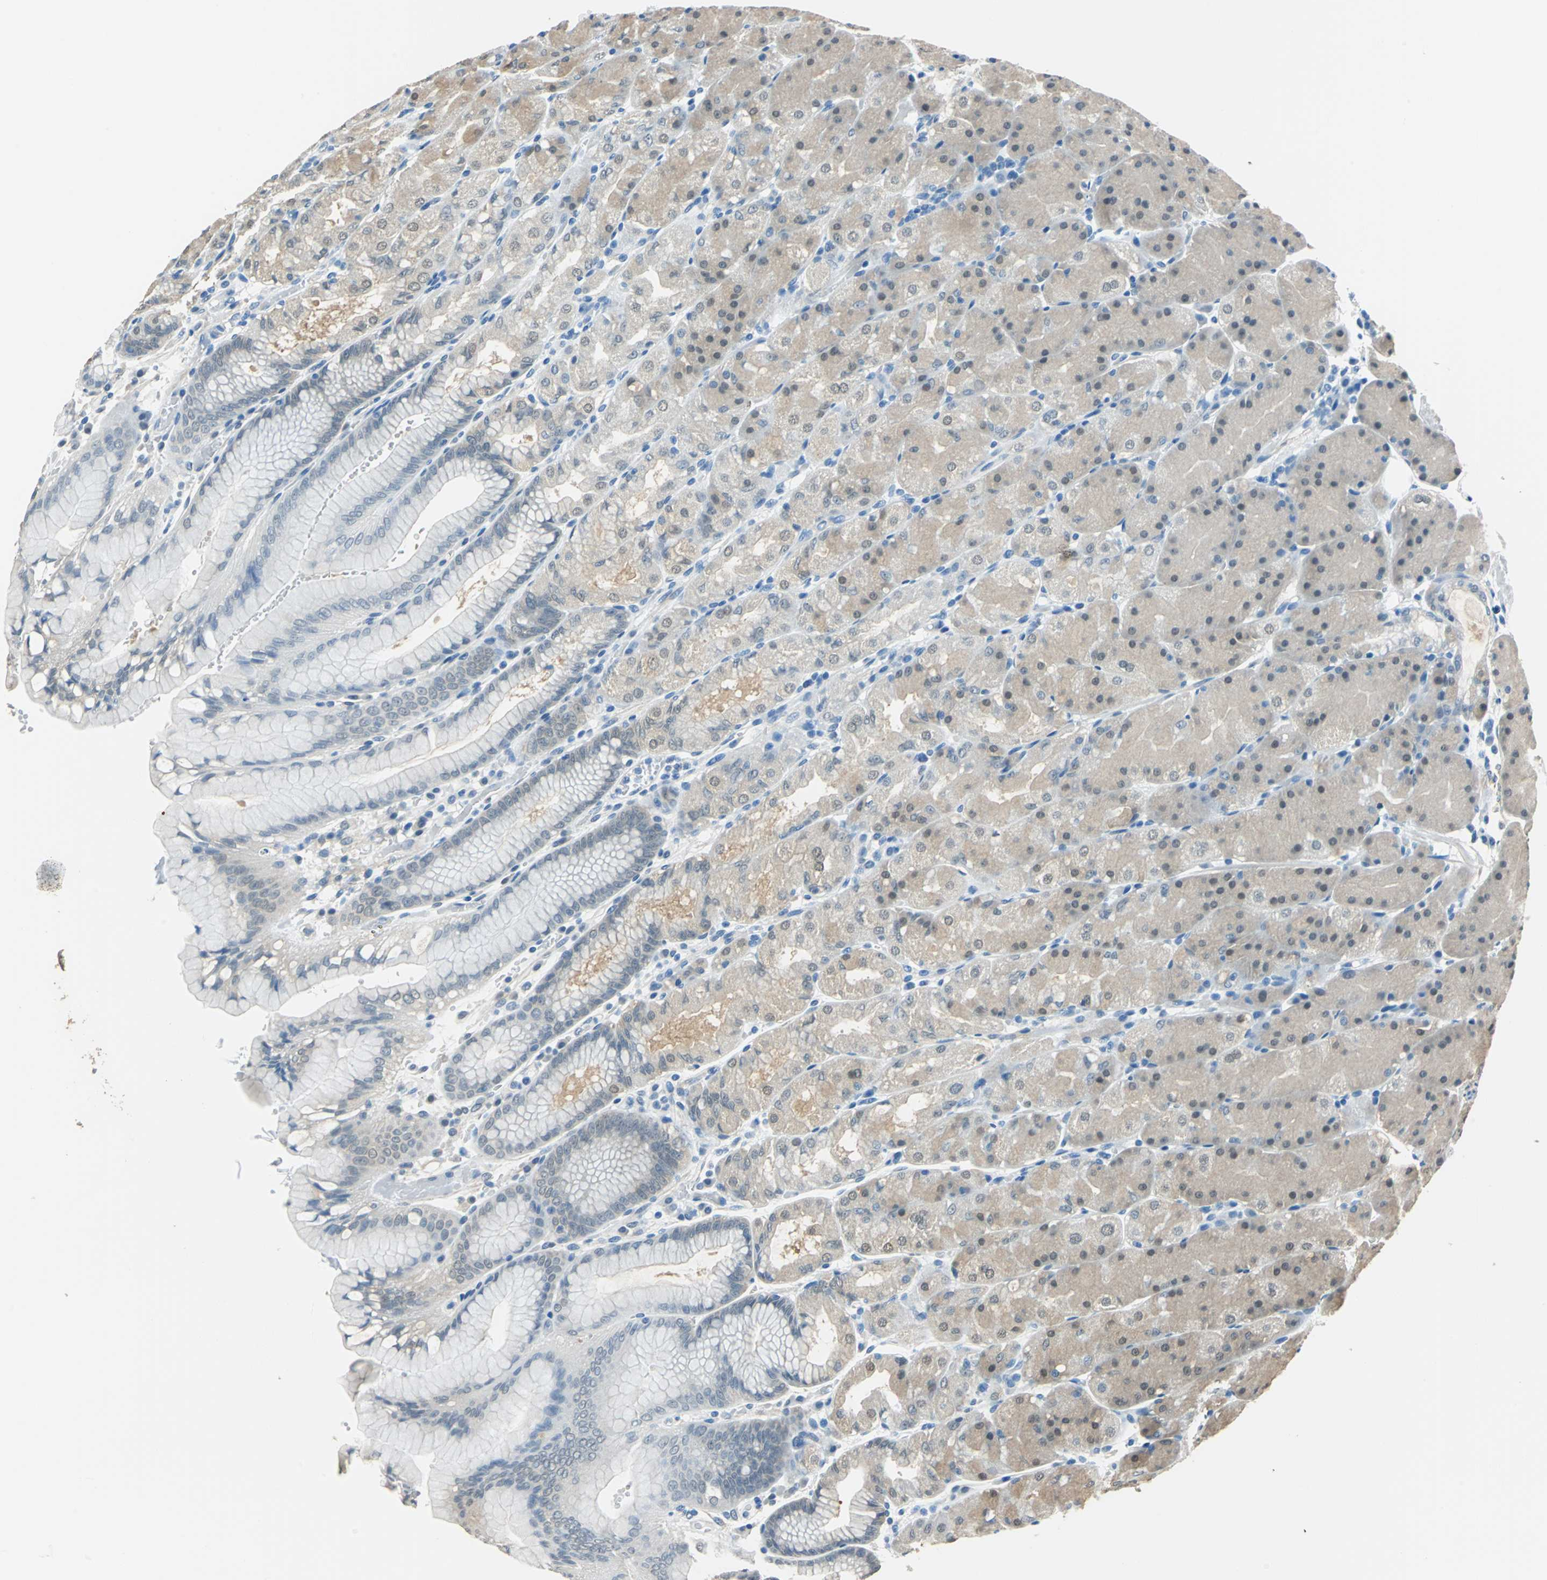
{"staining": {"intensity": "moderate", "quantity": "25%-75%", "location": "cytoplasmic/membranous,nuclear"}, "tissue": "stomach", "cell_type": "Glandular cells", "image_type": "normal", "snomed": [{"axis": "morphology", "description": "Normal tissue, NOS"}, {"axis": "topography", "description": "Stomach, upper"}, {"axis": "topography", "description": "Stomach"}], "caption": "The photomicrograph displays immunohistochemical staining of unremarkable stomach. There is moderate cytoplasmic/membranous,nuclear positivity is identified in approximately 25%-75% of glandular cells. Immunohistochemistry stains the protein of interest in brown and the nuclei are stained blue.", "gene": "FKBP4", "patient": {"sex": "male", "age": 76}}